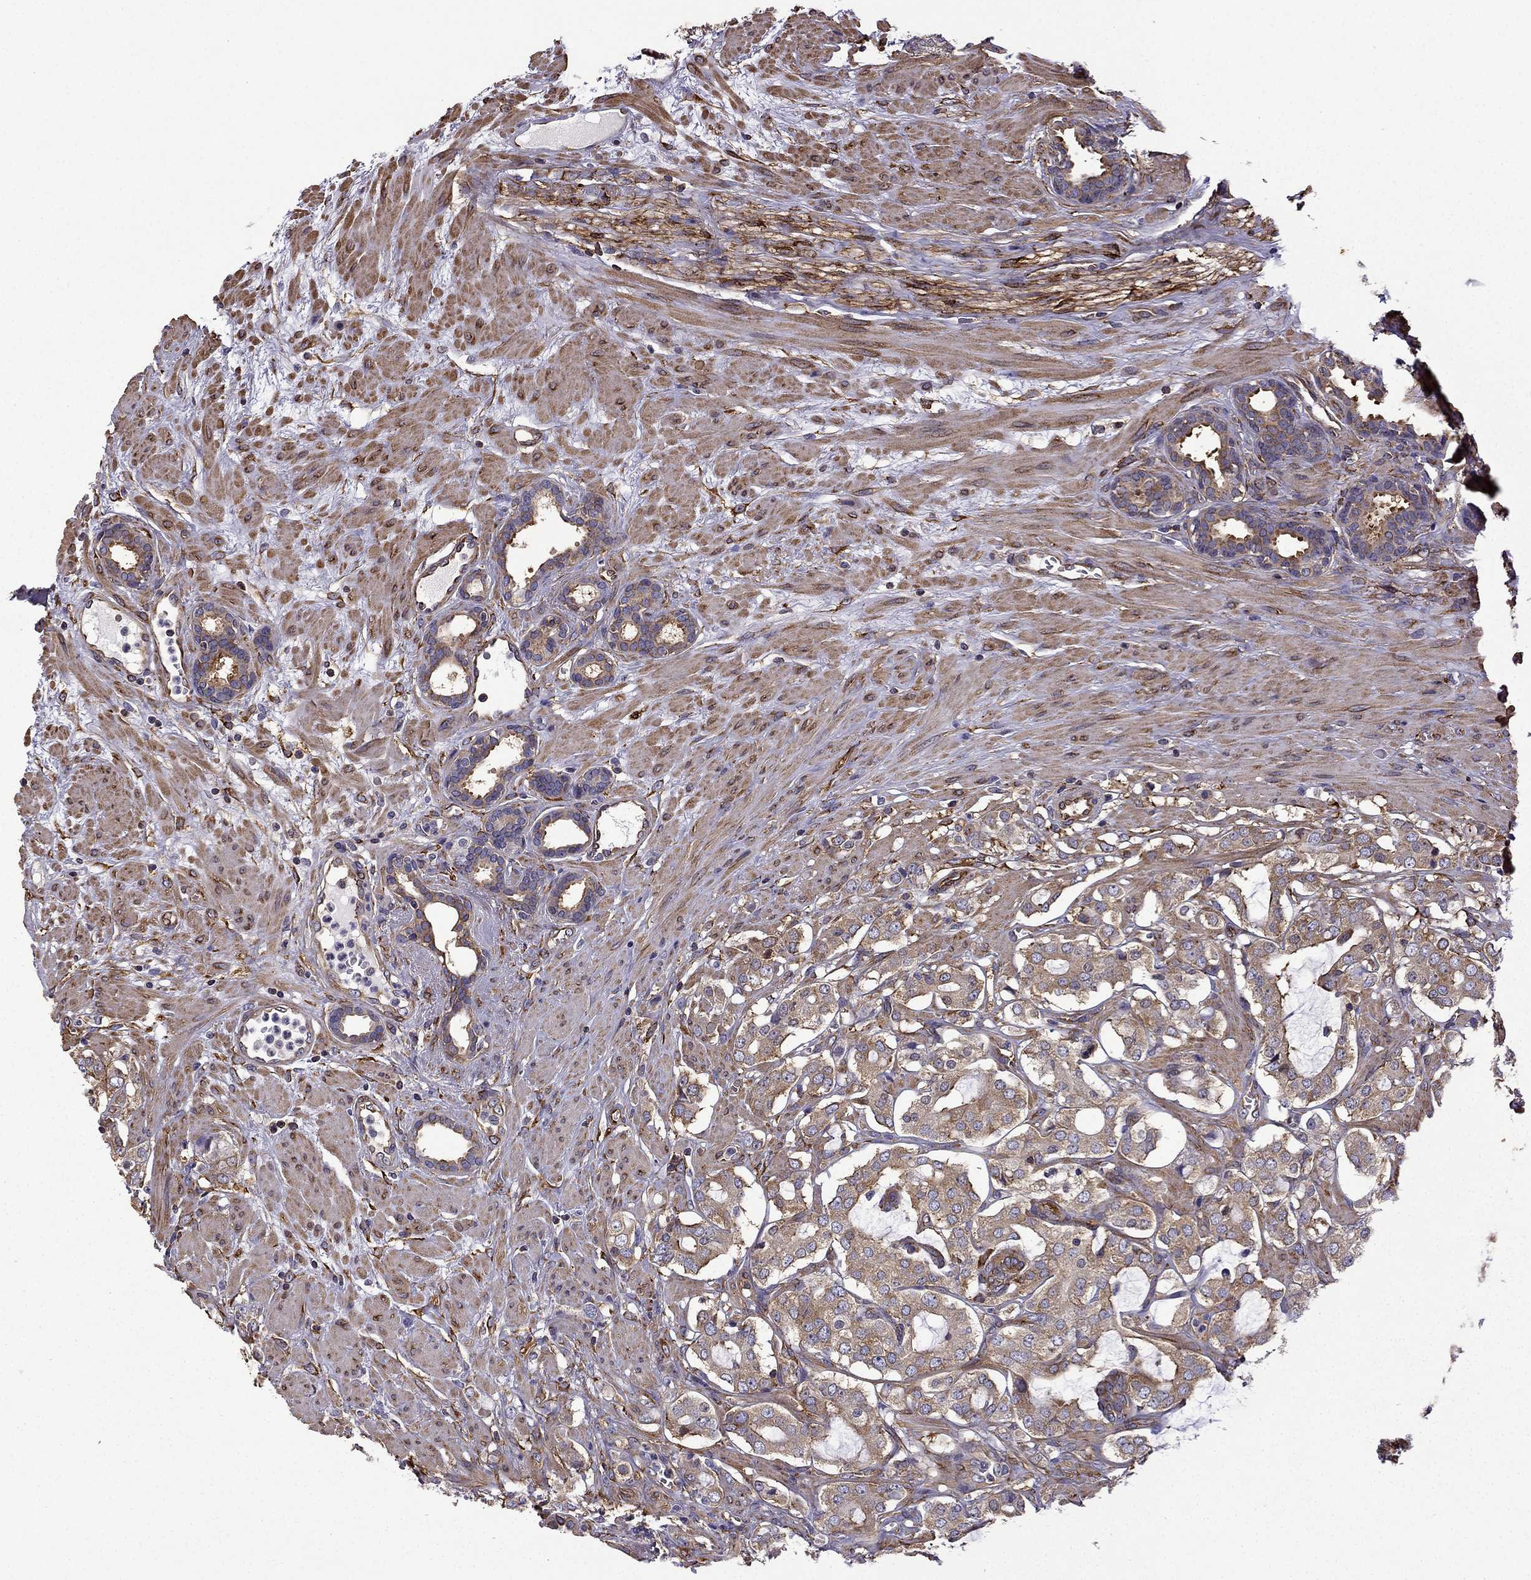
{"staining": {"intensity": "moderate", "quantity": ">75%", "location": "cytoplasmic/membranous"}, "tissue": "prostate cancer", "cell_type": "Tumor cells", "image_type": "cancer", "snomed": [{"axis": "morphology", "description": "Adenocarcinoma, NOS"}, {"axis": "topography", "description": "Prostate"}], "caption": "Tumor cells show medium levels of moderate cytoplasmic/membranous staining in about >75% of cells in human prostate adenocarcinoma.", "gene": "MAP4", "patient": {"sex": "male", "age": 66}}